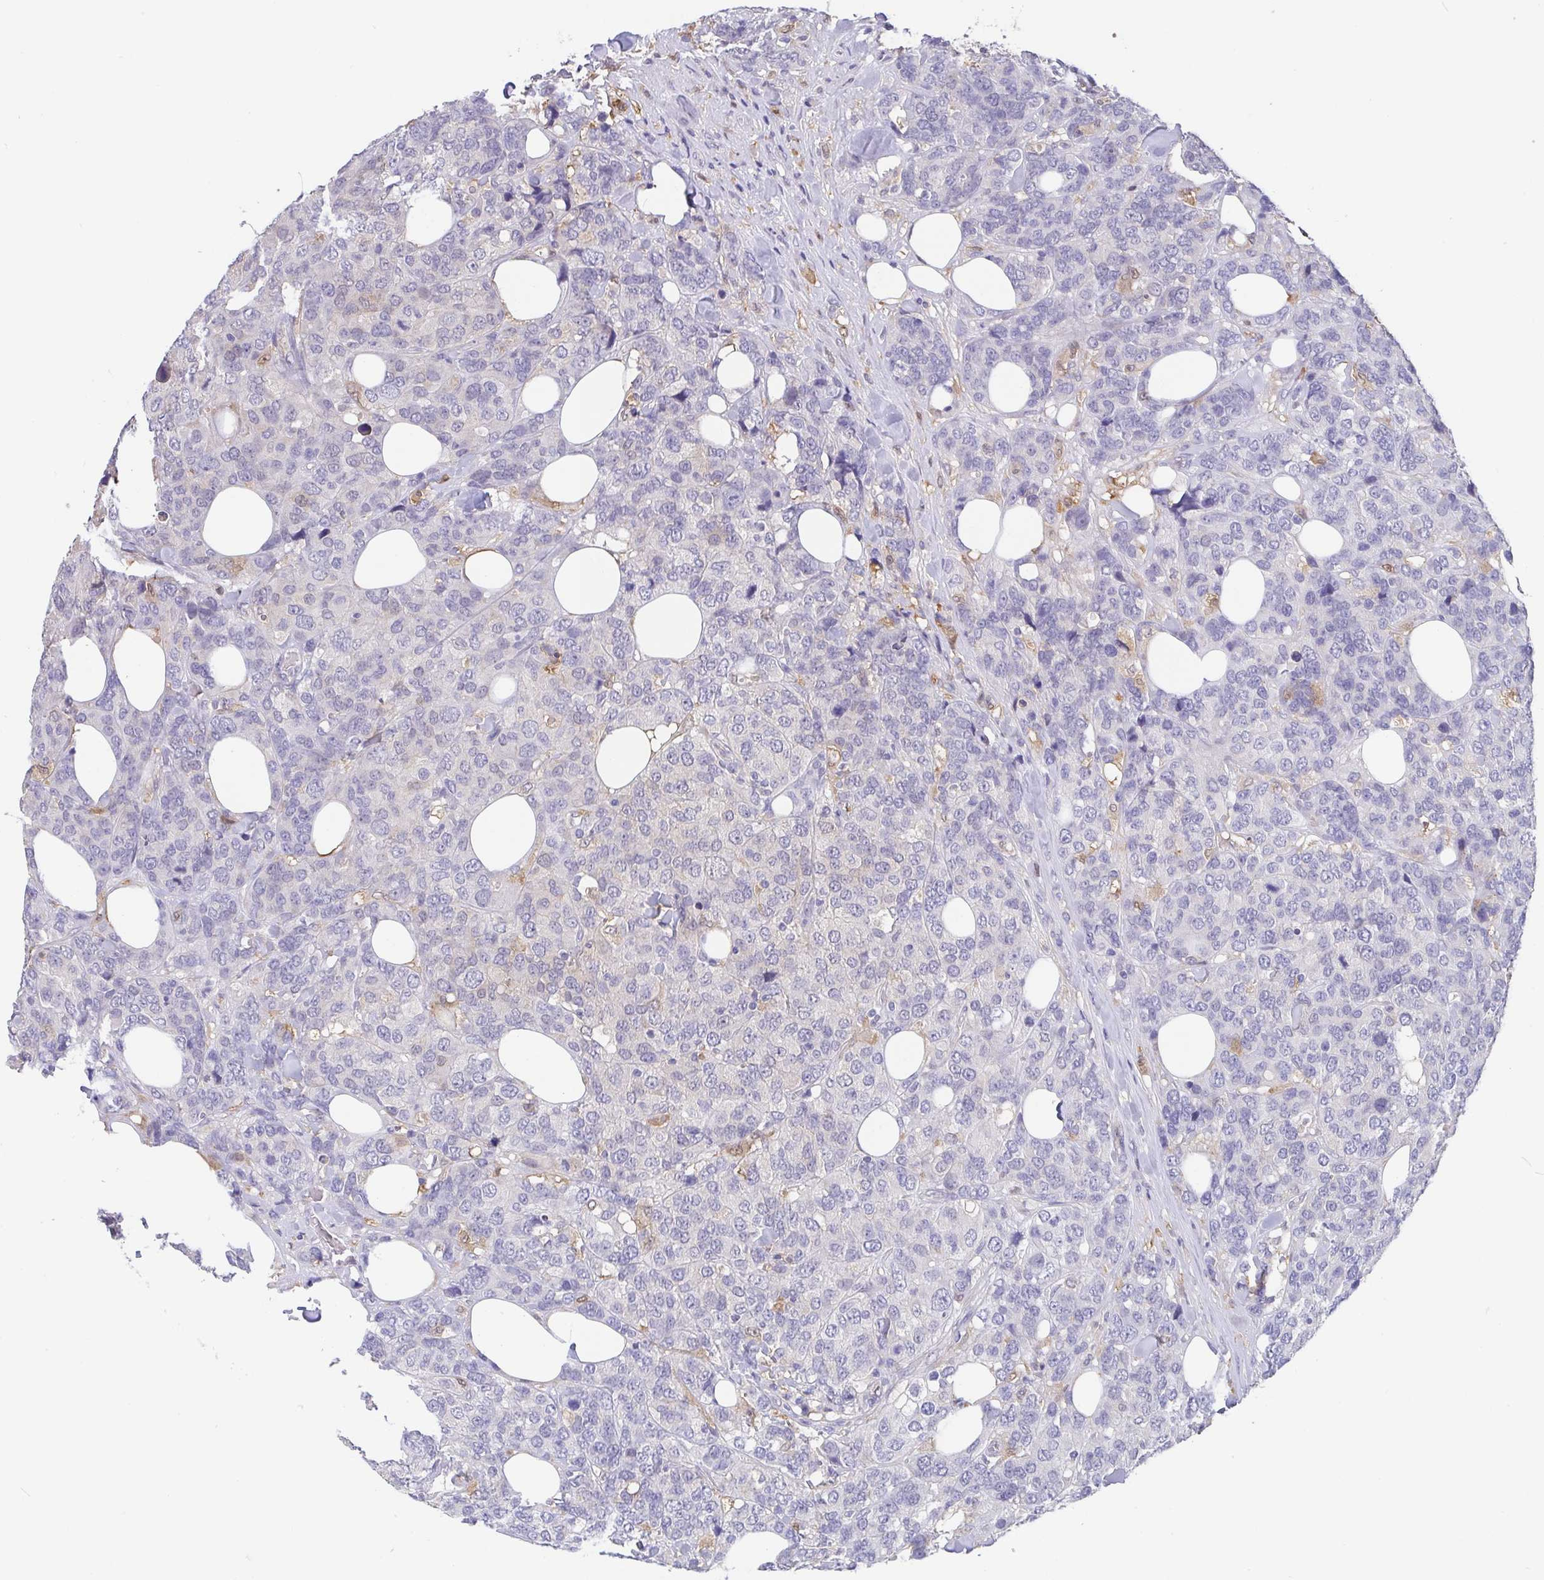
{"staining": {"intensity": "negative", "quantity": "none", "location": "none"}, "tissue": "breast cancer", "cell_type": "Tumor cells", "image_type": "cancer", "snomed": [{"axis": "morphology", "description": "Lobular carcinoma"}, {"axis": "topography", "description": "Breast"}], "caption": "IHC histopathology image of human breast cancer (lobular carcinoma) stained for a protein (brown), which demonstrates no staining in tumor cells.", "gene": "IDH1", "patient": {"sex": "female", "age": 59}}